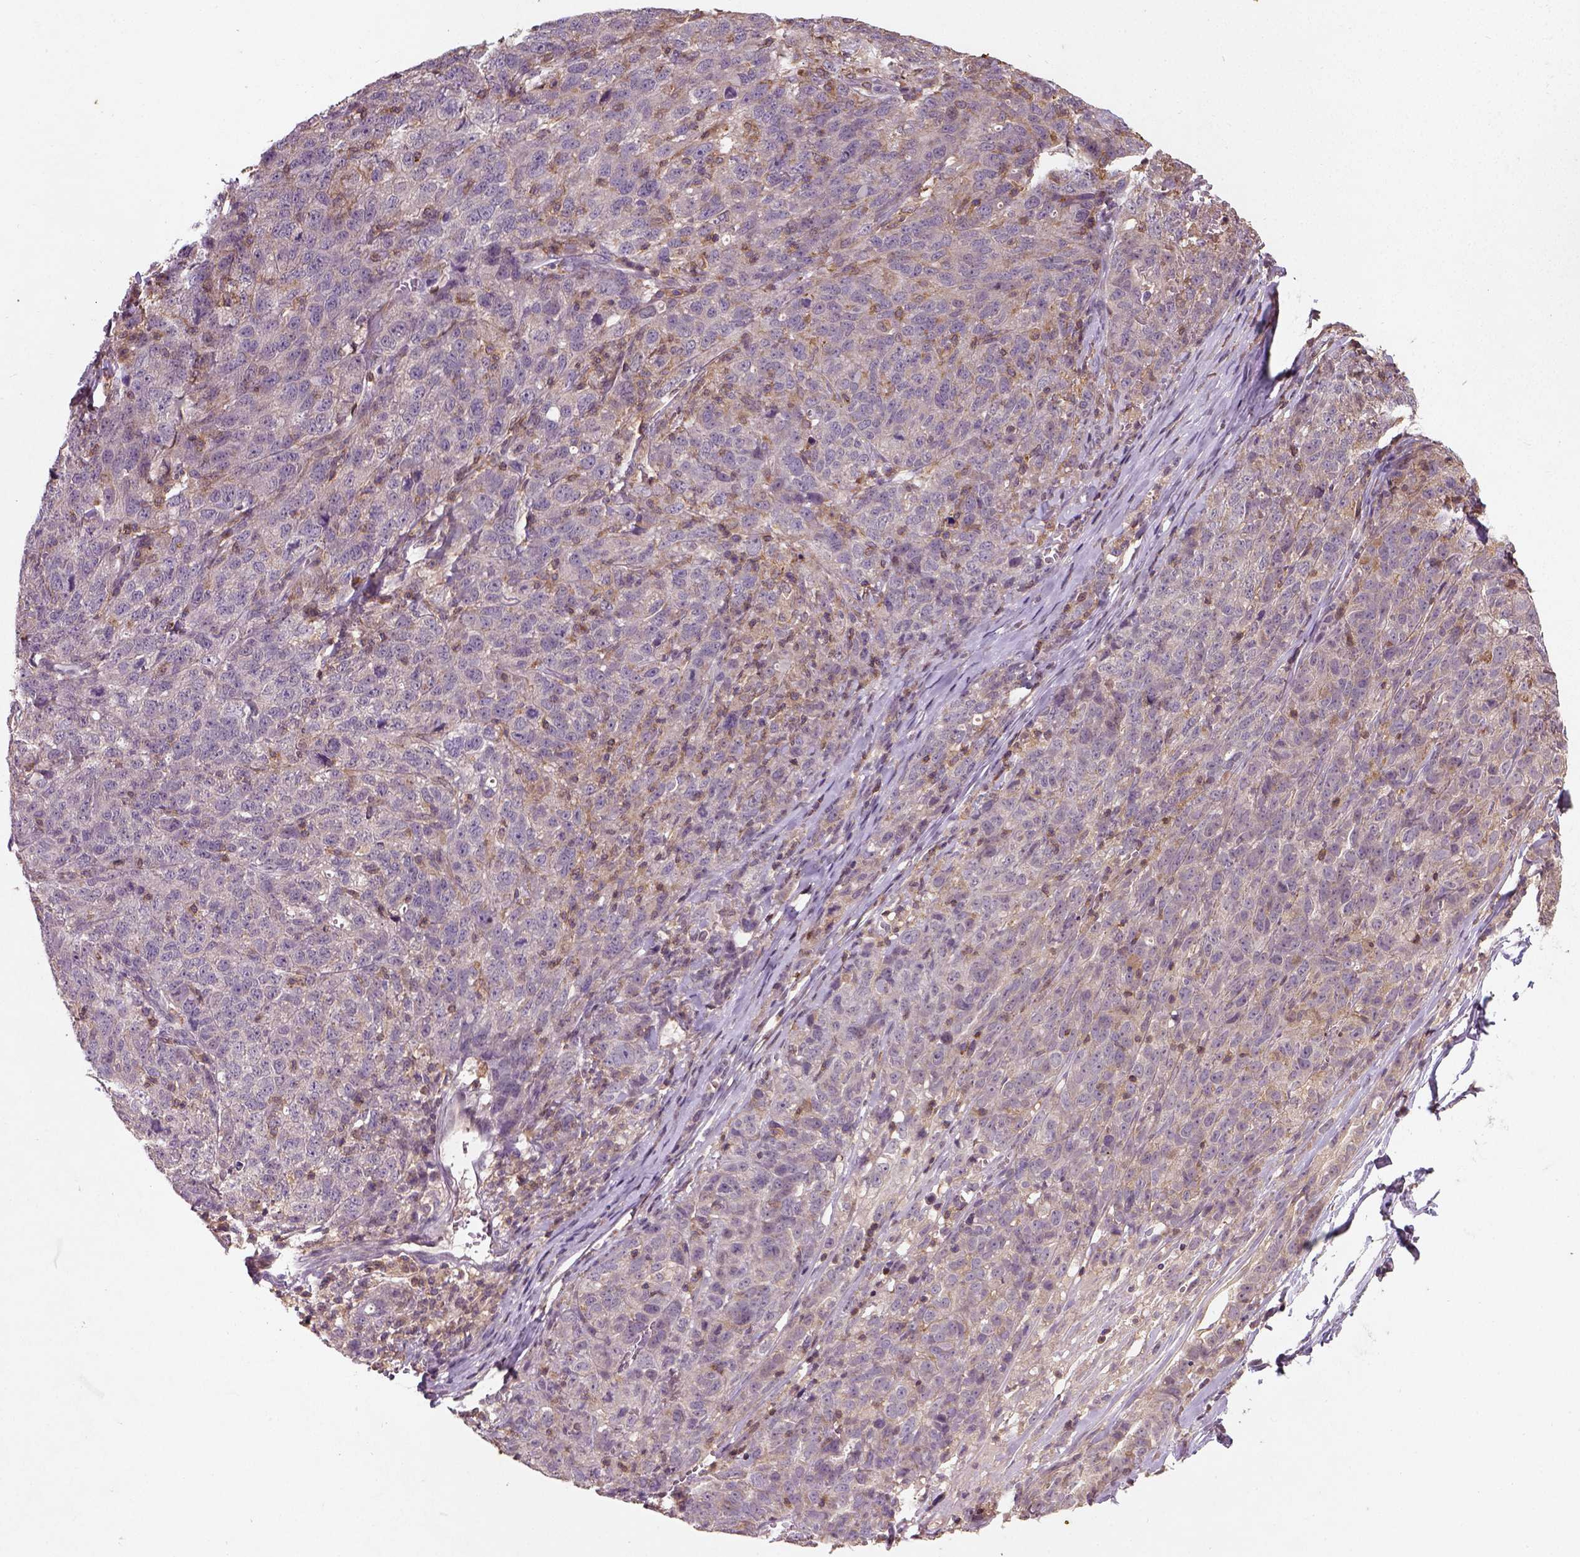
{"staining": {"intensity": "negative", "quantity": "none", "location": "none"}, "tissue": "ovarian cancer", "cell_type": "Tumor cells", "image_type": "cancer", "snomed": [{"axis": "morphology", "description": "Cystadenocarcinoma, serous, NOS"}, {"axis": "topography", "description": "Ovary"}], "caption": "The immunohistochemistry histopathology image has no significant staining in tumor cells of ovarian serous cystadenocarcinoma tissue. (Immunohistochemistry (ihc), brightfield microscopy, high magnification).", "gene": "CAMKK1", "patient": {"sex": "female", "age": 71}}